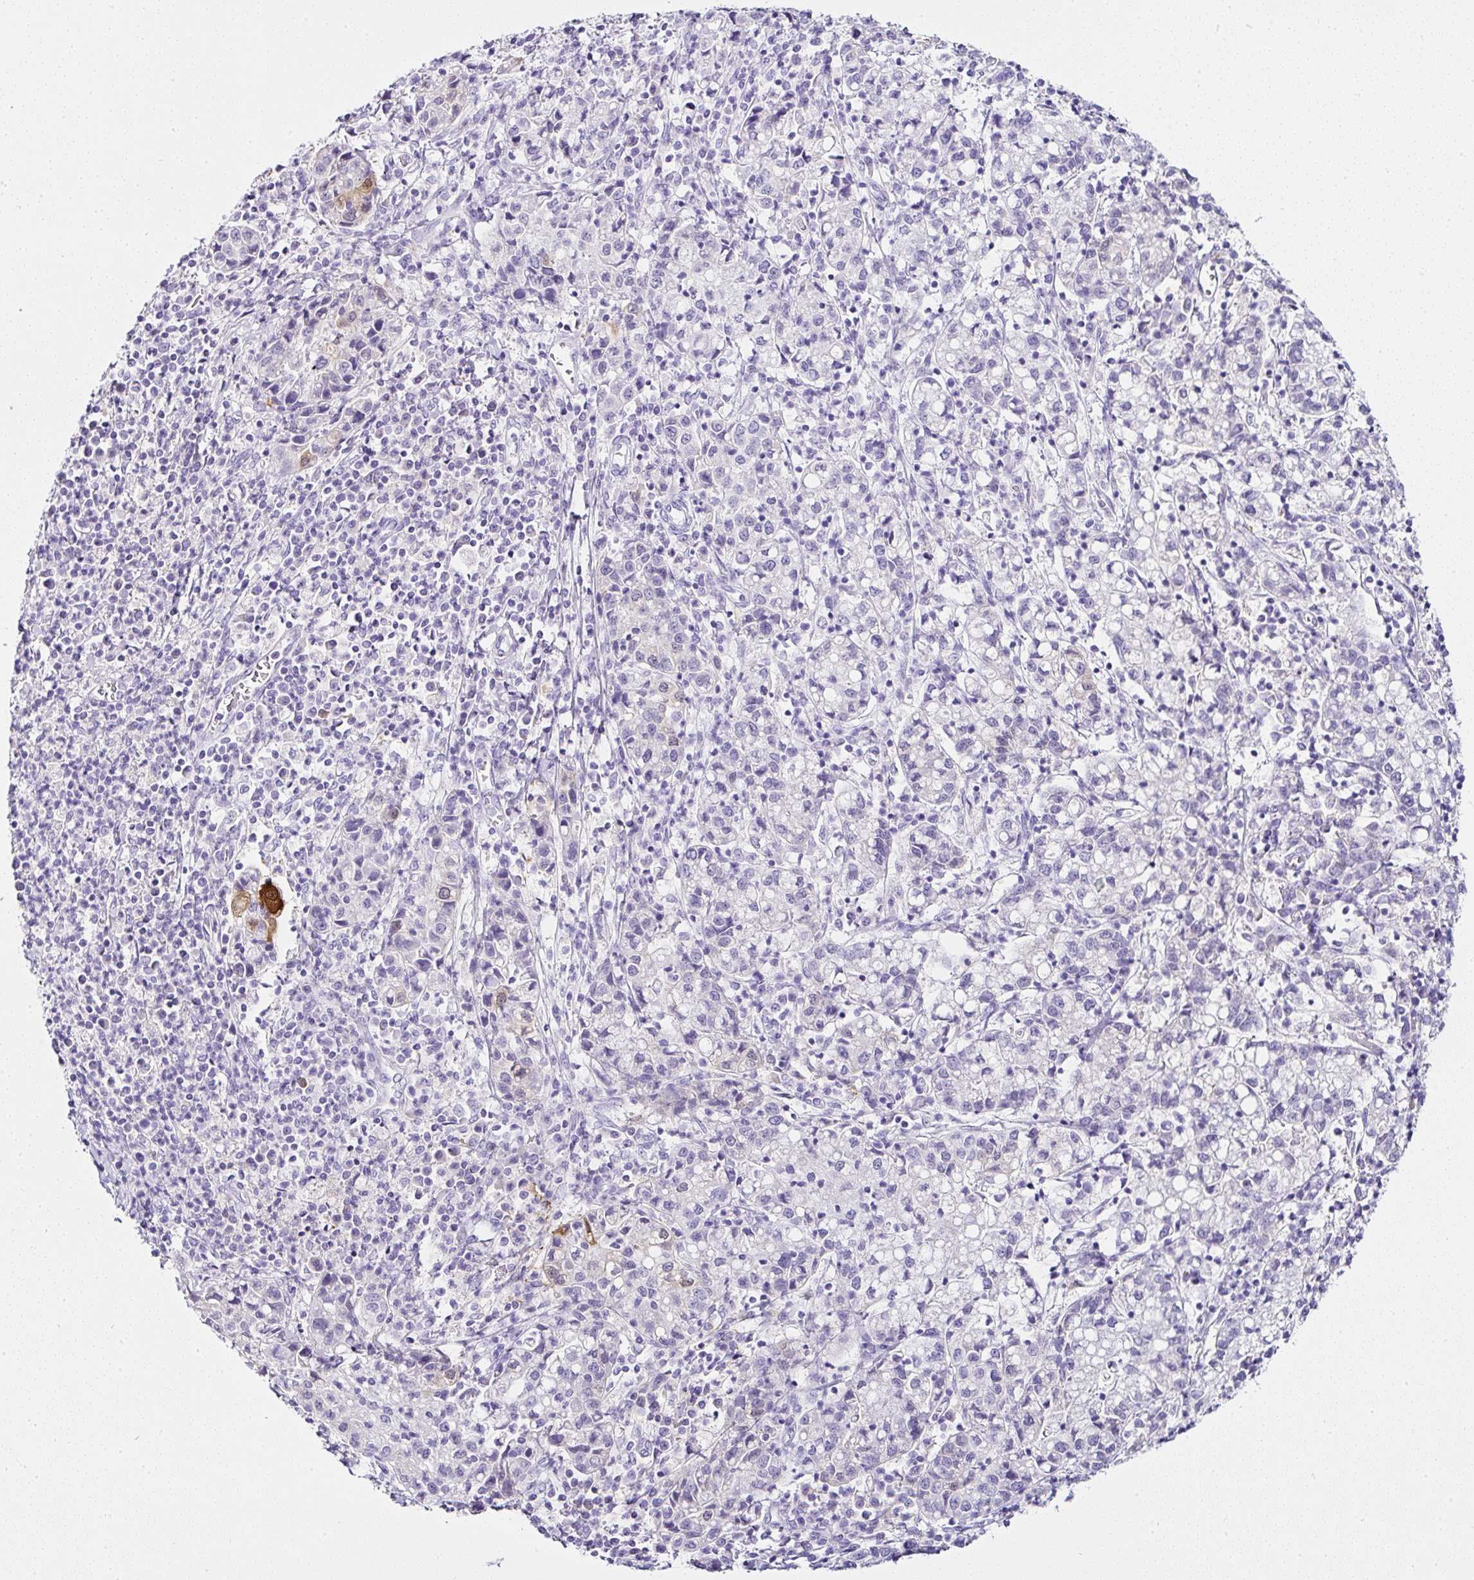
{"staining": {"intensity": "strong", "quantity": "<25%", "location": "cytoplasmic/membranous,nuclear"}, "tissue": "cervical cancer", "cell_type": "Tumor cells", "image_type": "cancer", "snomed": [{"axis": "morphology", "description": "Normal tissue, NOS"}, {"axis": "morphology", "description": "Adenocarcinoma, NOS"}, {"axis": "topography", "description": "Cervix"}], "caption": "Strong cytoplasmic/membranous and nuclear protein positivity is seen in about <25% of tumor cells in cervical cancer (adenocarcinoma). (brown staining indicates protein expression, while blue staining denotes nuclei).", "gene": "SERPINB3", "patient": {"sex": "female", "age": 44}}